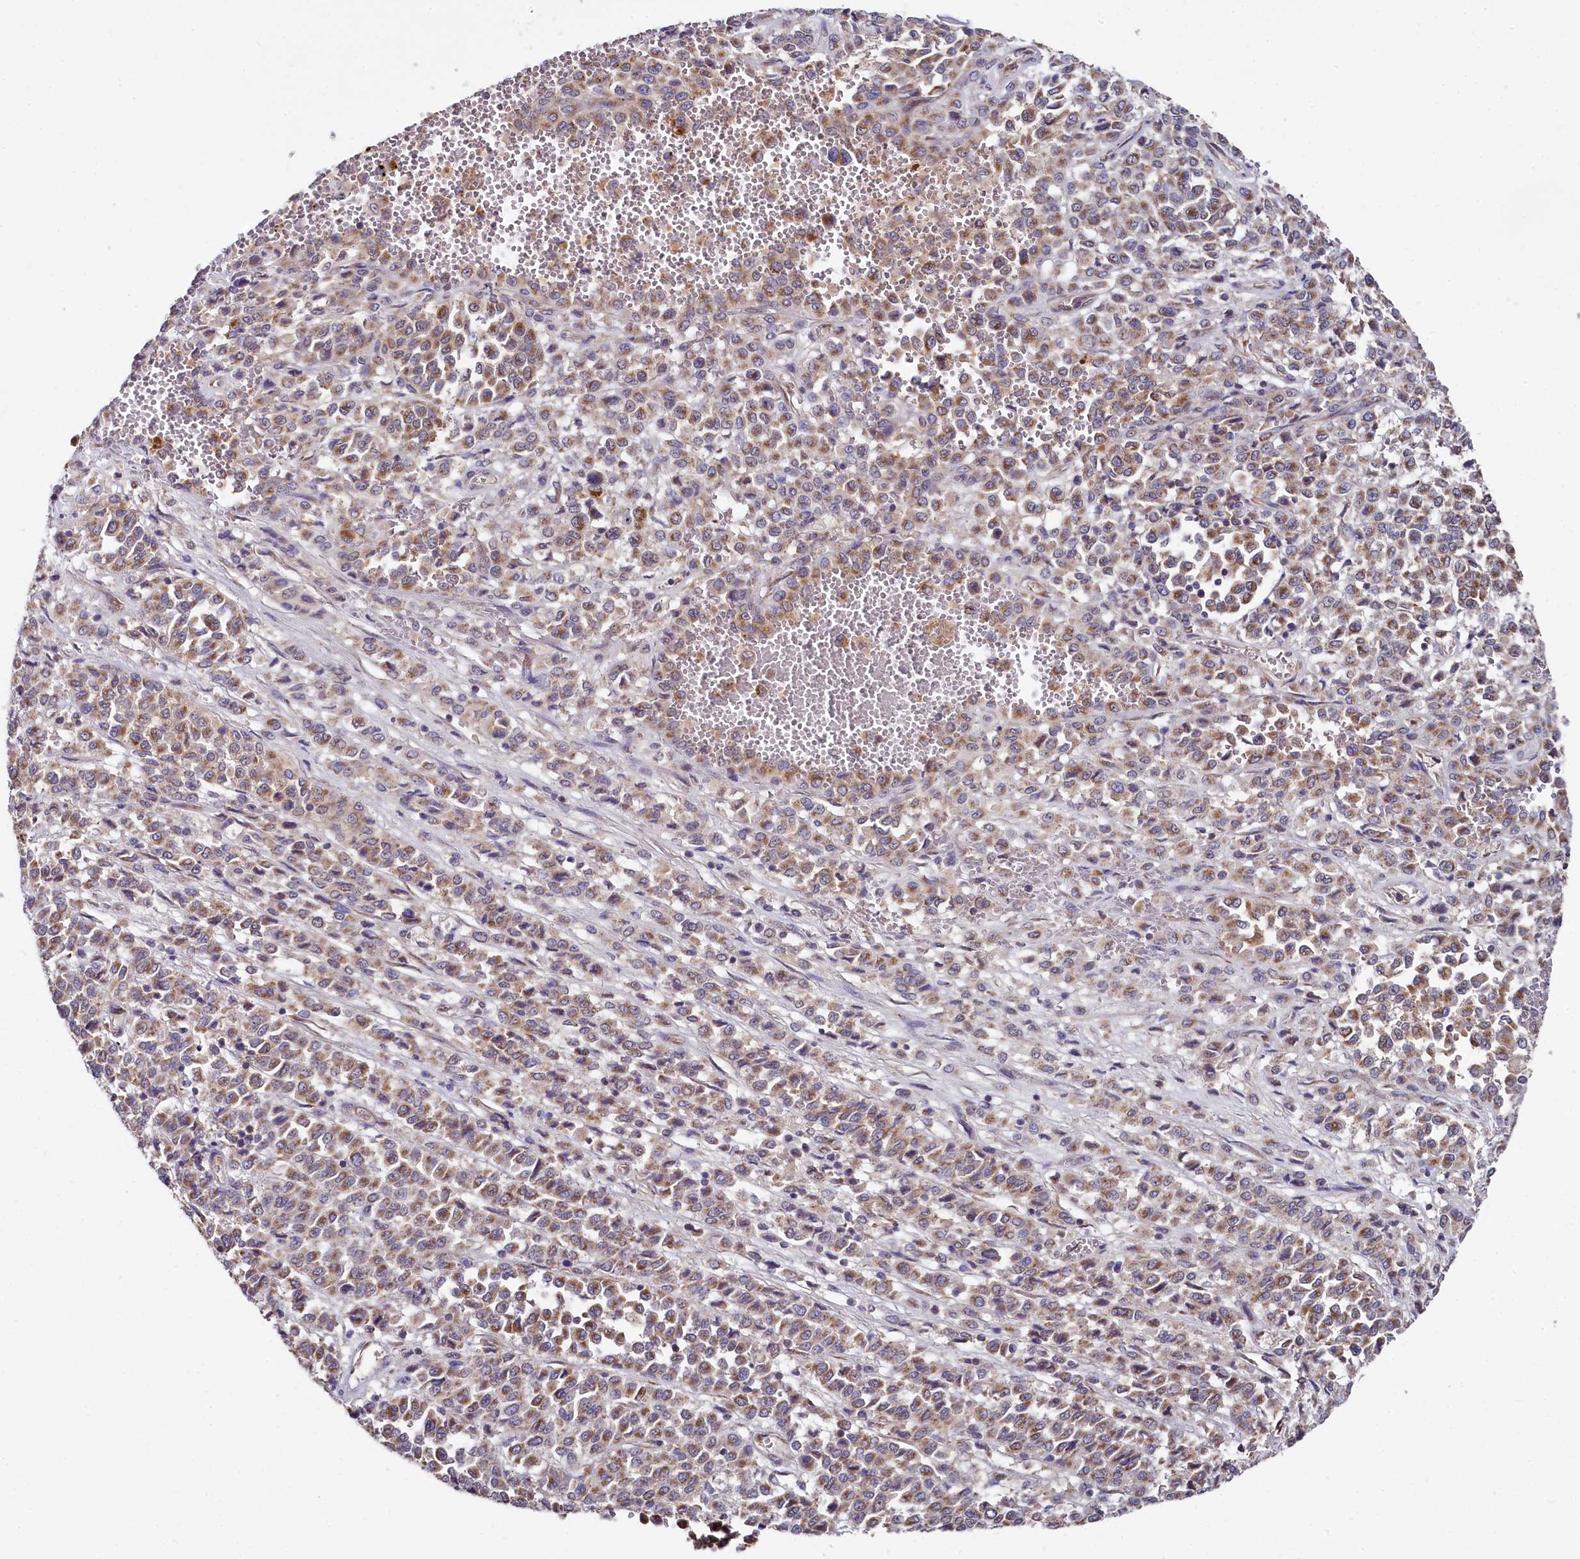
{"staining": {"intensity": "moderate", "quantity": ">75%", "location": "cytoplasmic/membranous"}, "tissue": "melanoma", "cell_type": "Tumor cells", "image_type": "cancer", "snomed": [{"axis": "morphology", "description": "Malignant melanoma, Metastatic site"}, {"axis": "topography", "description": "Pancreas"}], "caption": "Moderate cytoplasmic/membranous positivity is identified in about >75% of tumor cells in melanoma. (DAB (3,3'-diaminobenzidine) = brown stain, brightfield microscopy at high magnification).", "gene": "MRPL57", "patient": {"sex": "female", "age": 30}}